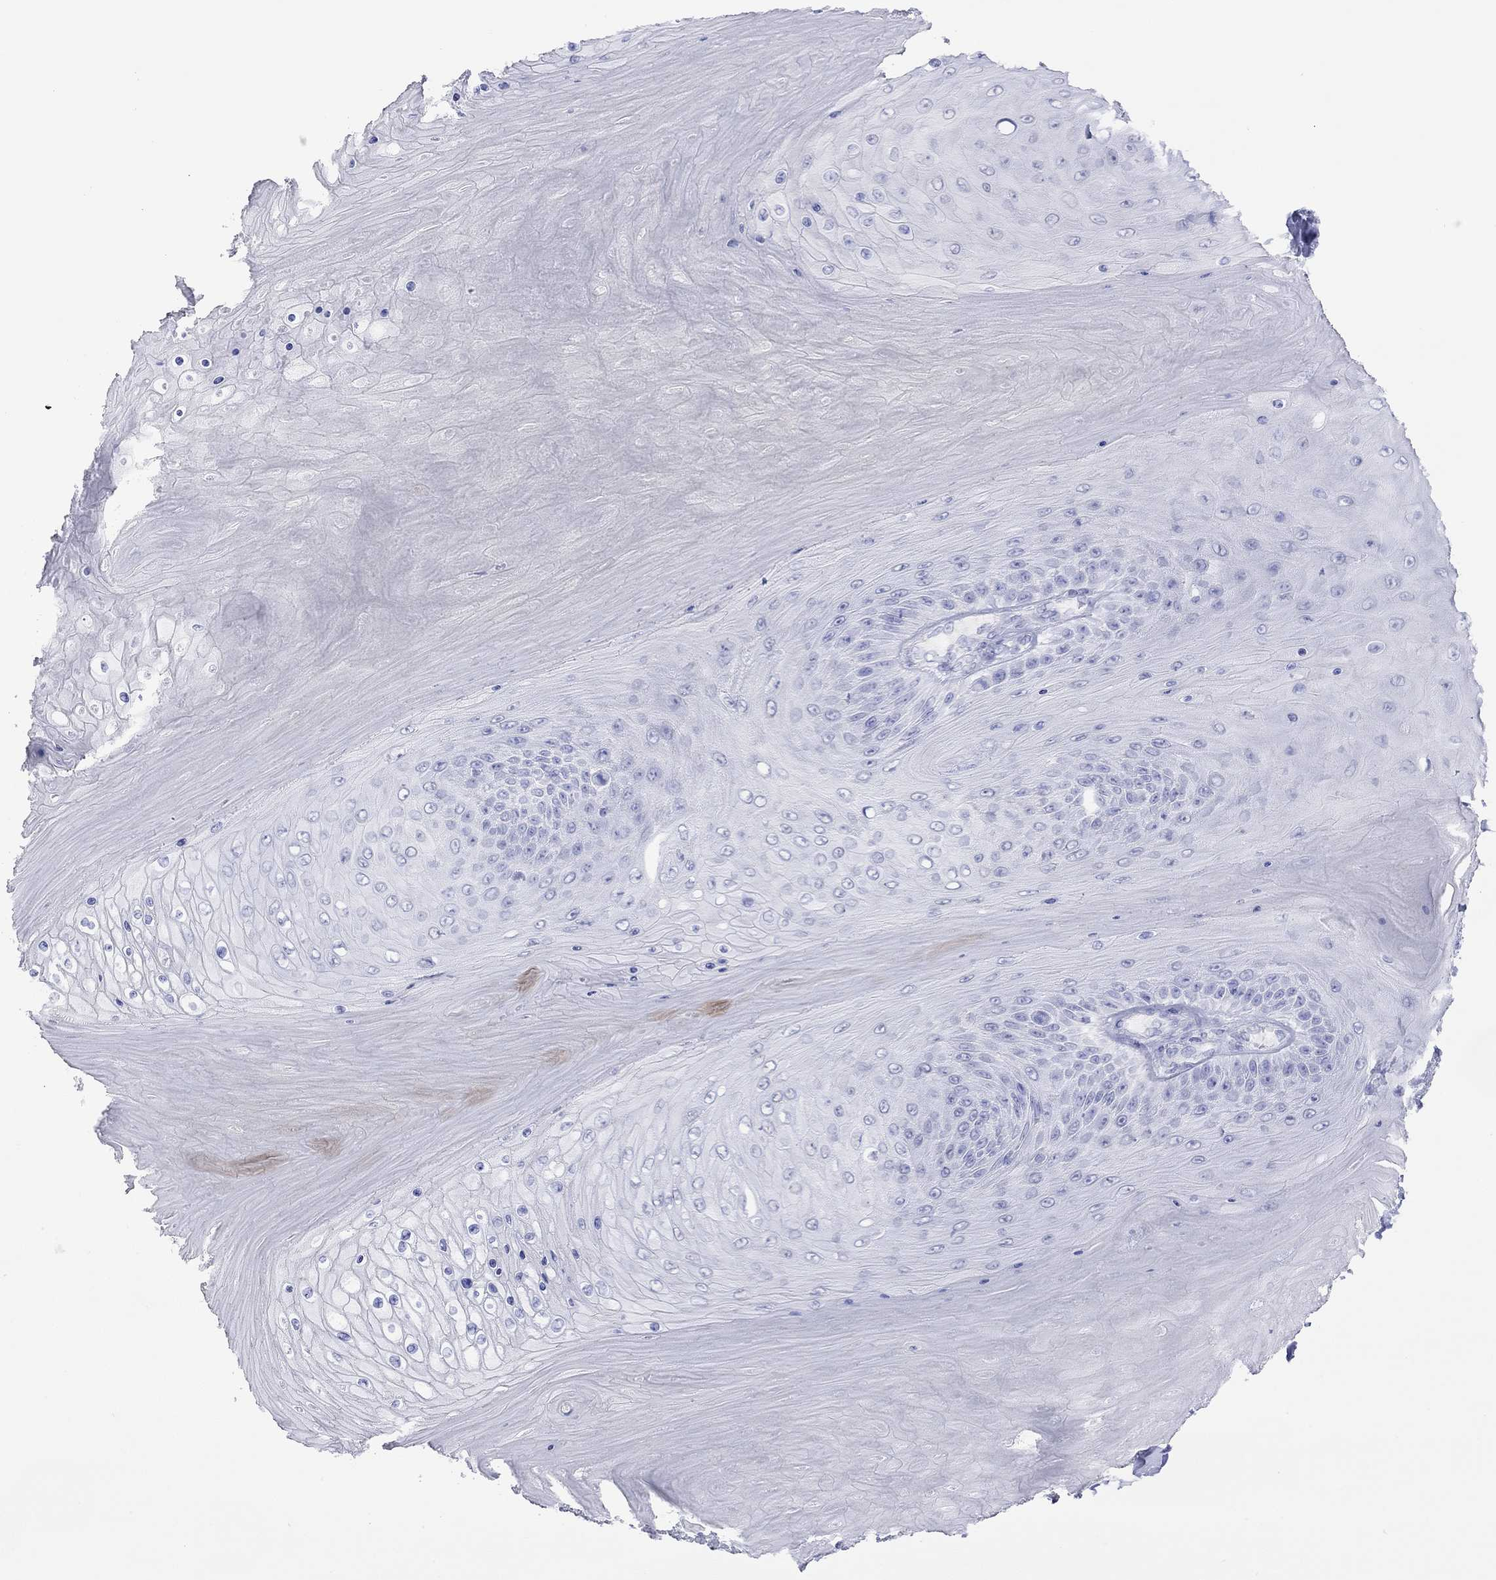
{"staining": {"intensity": "negative", "quantity": "none", "location": "none"}, "tissue": "skin cancer", "cell_type": "Tumor cells", "image_type": "cancer", "snomed": [{"axis": "morphology", "description": "Squamous cell carcinoma, NOS"}, {"axis": "topography", "description": "Skin"}], "caption": "DAB immunohistochemical staining of skin cancer displays no significant staining in tumor cells. The staining is performed using DAB brown chromogen with nuclei counter-stained in using hematoxylin.", "gene": "SLC30A8", "patient": {"sex": "male", "age": 62}}